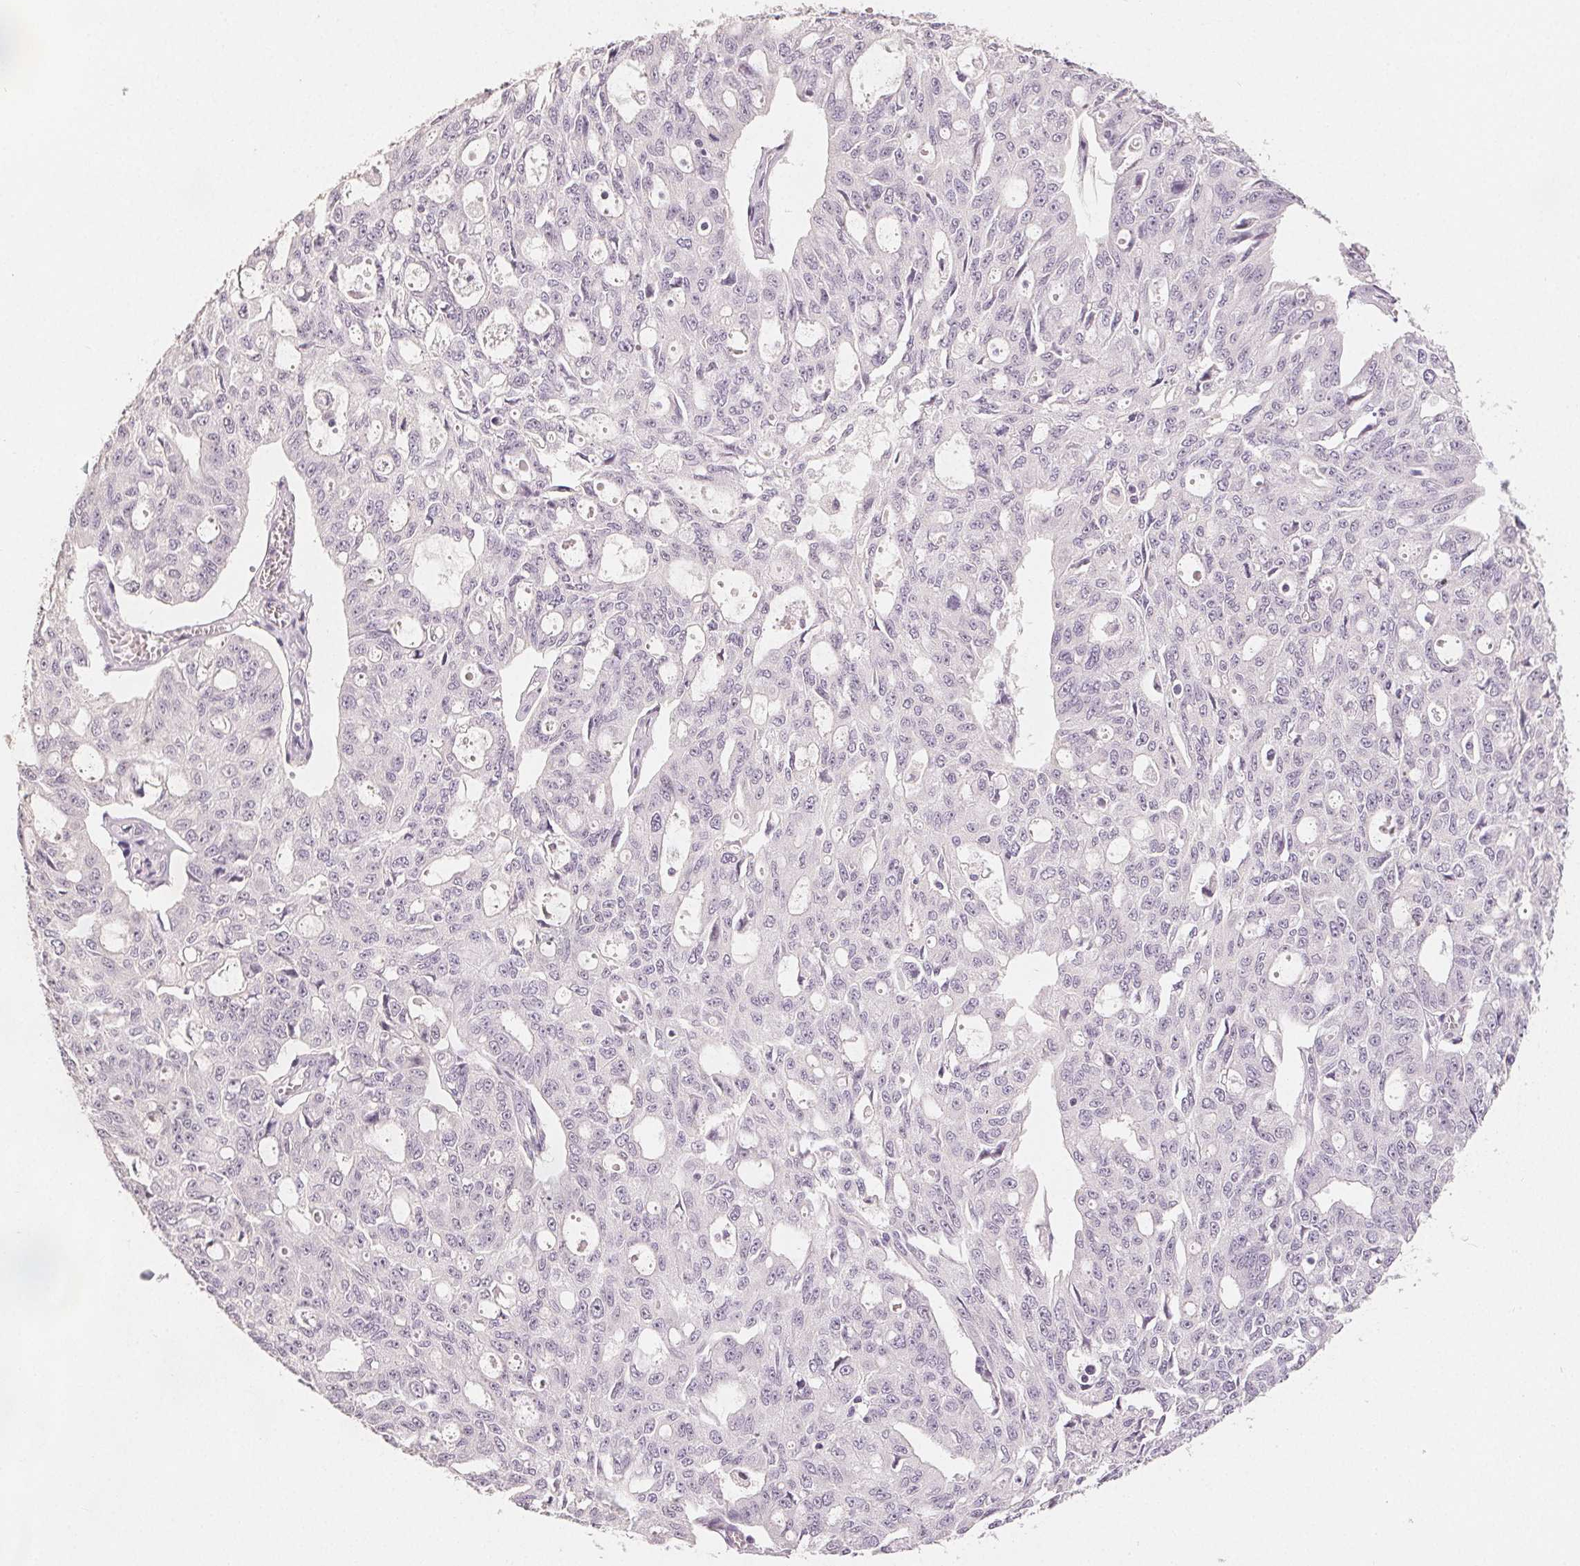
{"staining": {"intensity": "negative", "quantity": "none", "location": "none"}, "tissue": "ovarian cancer", "cell_type": "Tumor cells", "image_type": "cancer", "snomed": [{"axis": "morphology", "description": "Carcinoma, endometroid"}, {"axis": "topography", "description": "Ovary"}], "caption": "Human ovarian cancer (endometroid carcinoma) stained for a protein using IHC exhibits no positivity in tumor cells.", "gene": "SLC27A5", "patient": {"sex": "female", "age": 65}}